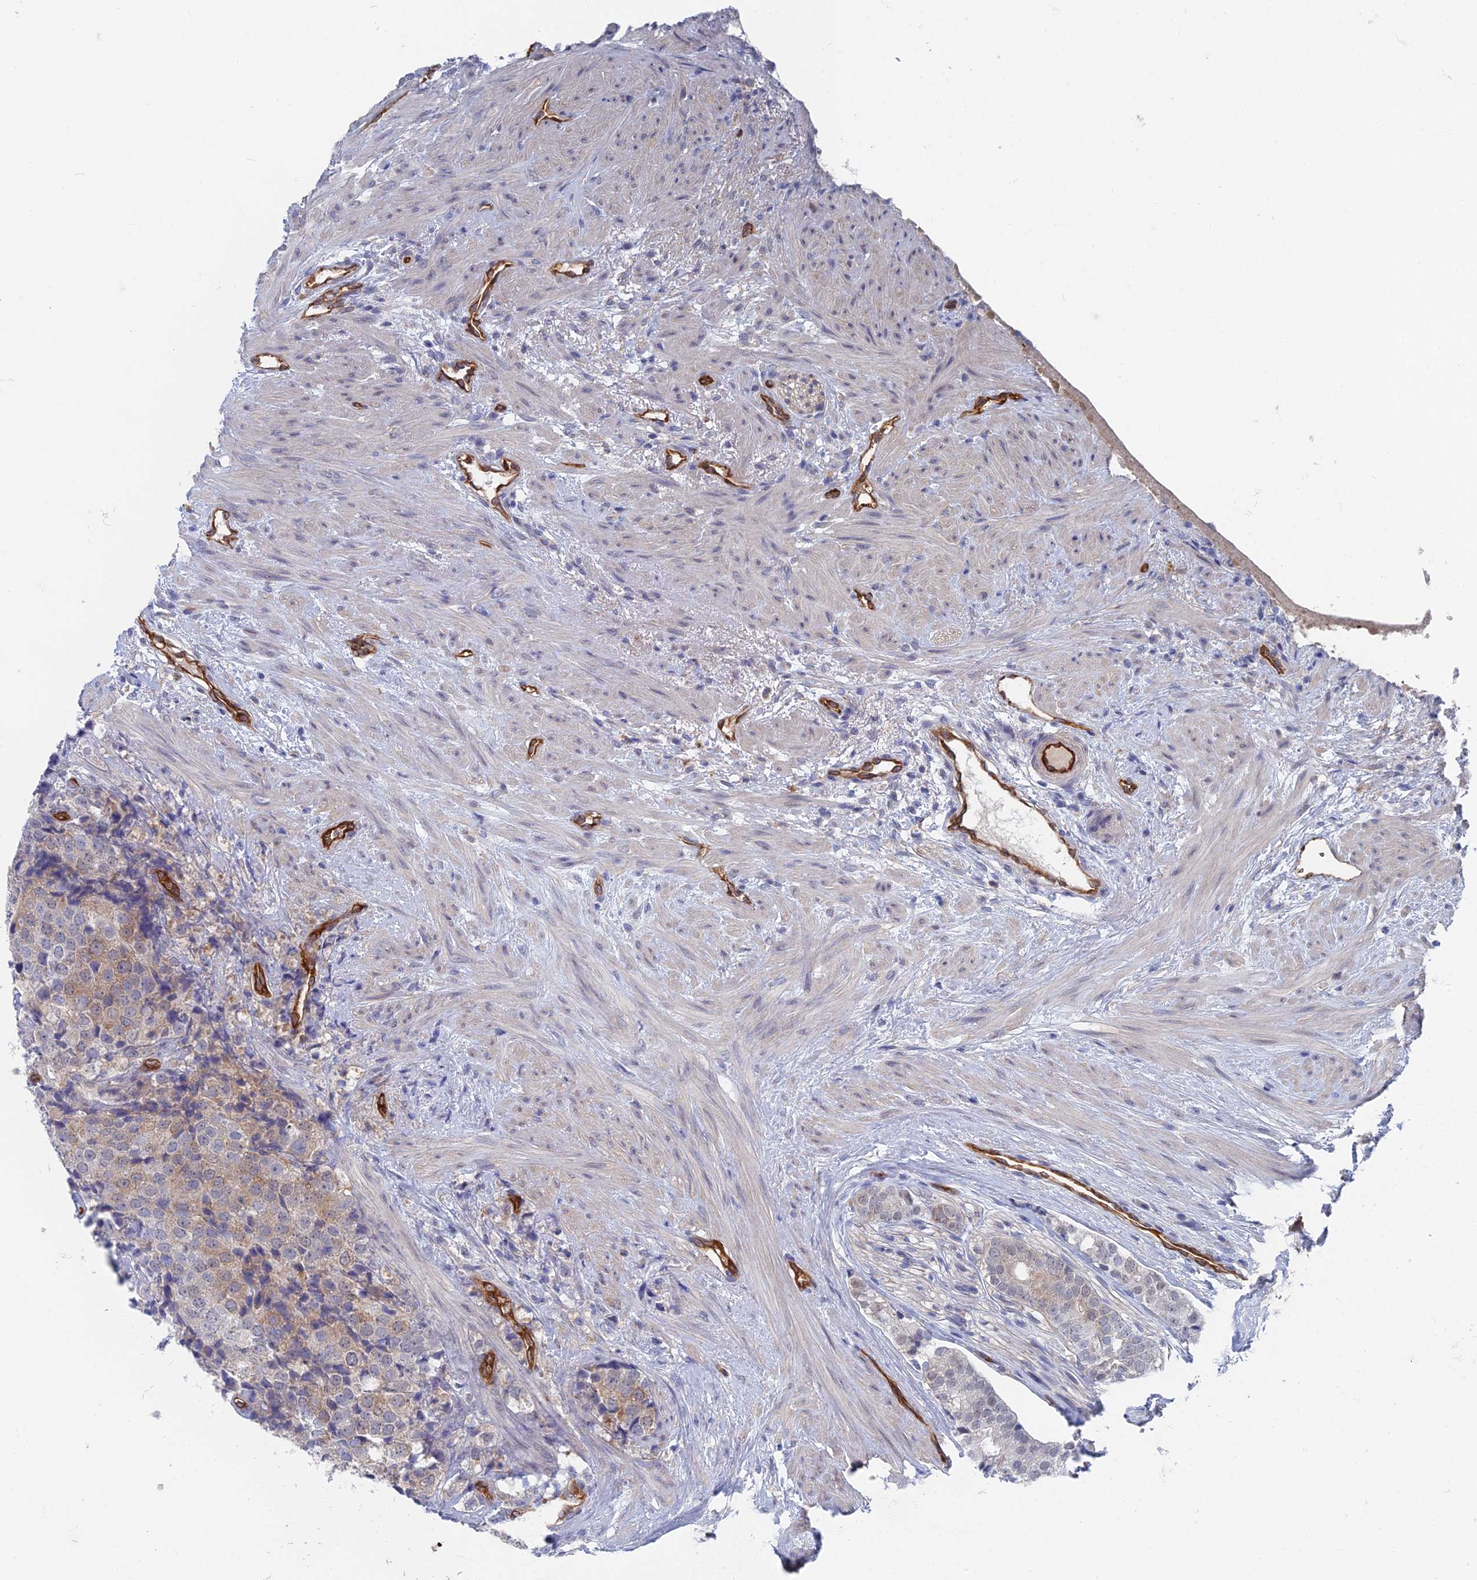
{"staining": {"intensity": "weak", "quantity": "<25%", "location": "cytoplasmic/membranous"}, "tissue": "prostate cancer", "cell_type": "Tumor cells", "image_type": "cancer", "snomed": [{"axis": "morphology", "description": "Adenocarcinoma, High grade"}, {"axis": "topography", "description": "Prostate"}], "caption": "The histopathology image displays no significant staining in tumor cells of prostate high-grade adenocarcinoma.", "gene": "ARAP3", "patient": {"sex": "male", "age": 49}}